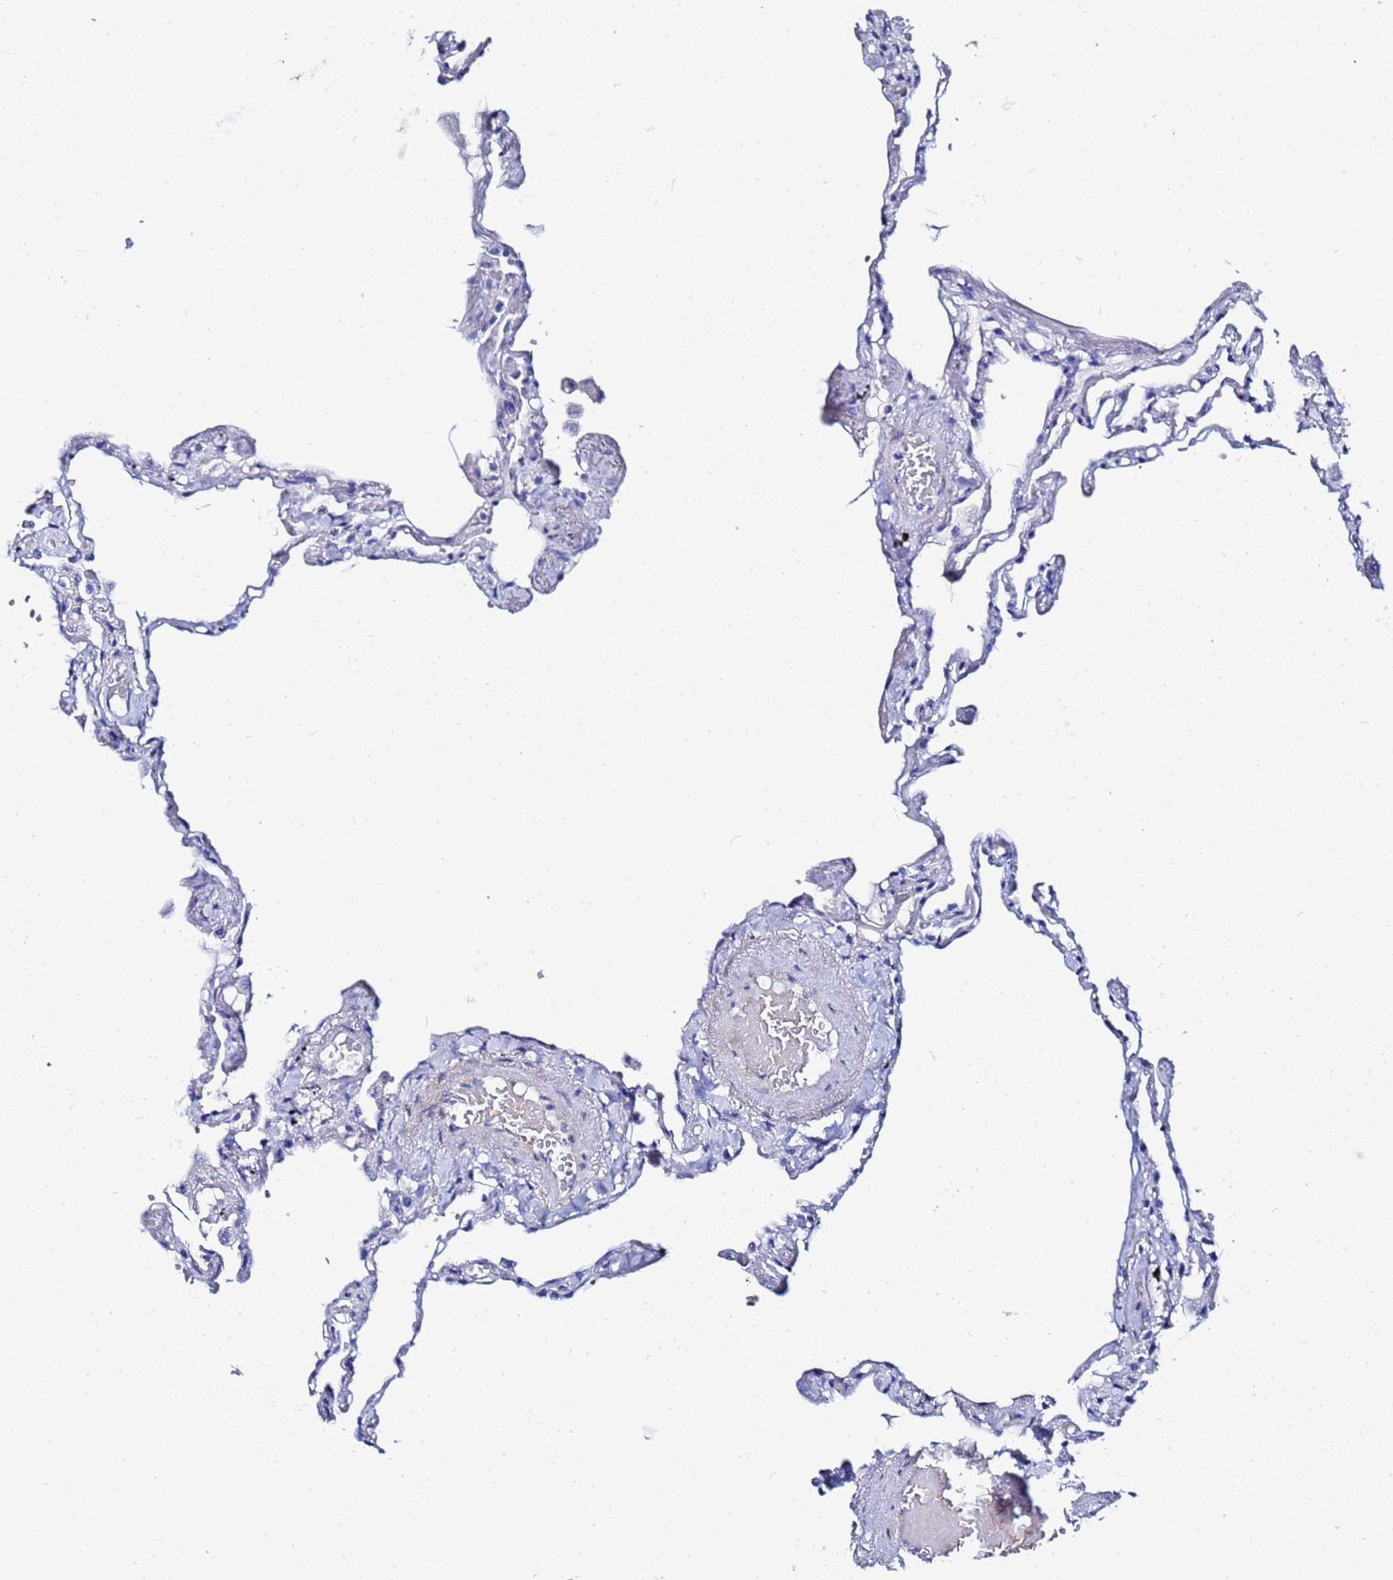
{"staining": {"intensity": "negative", "quantity": "none", "location": "none"}, "tissue": "lung", "cell_type": "Alveolar cells", "image_type": "normal", "snomed": [{"axis": "morphology", "description": "Normal tissue, NOS"}, {"axis": "topography", "description": "Lung"}], "caption": "Alveolar cells show no significant staining in unremarkable lung.", "gene": "ZNF26", "patient": {"sex": "female", "age": 67}}